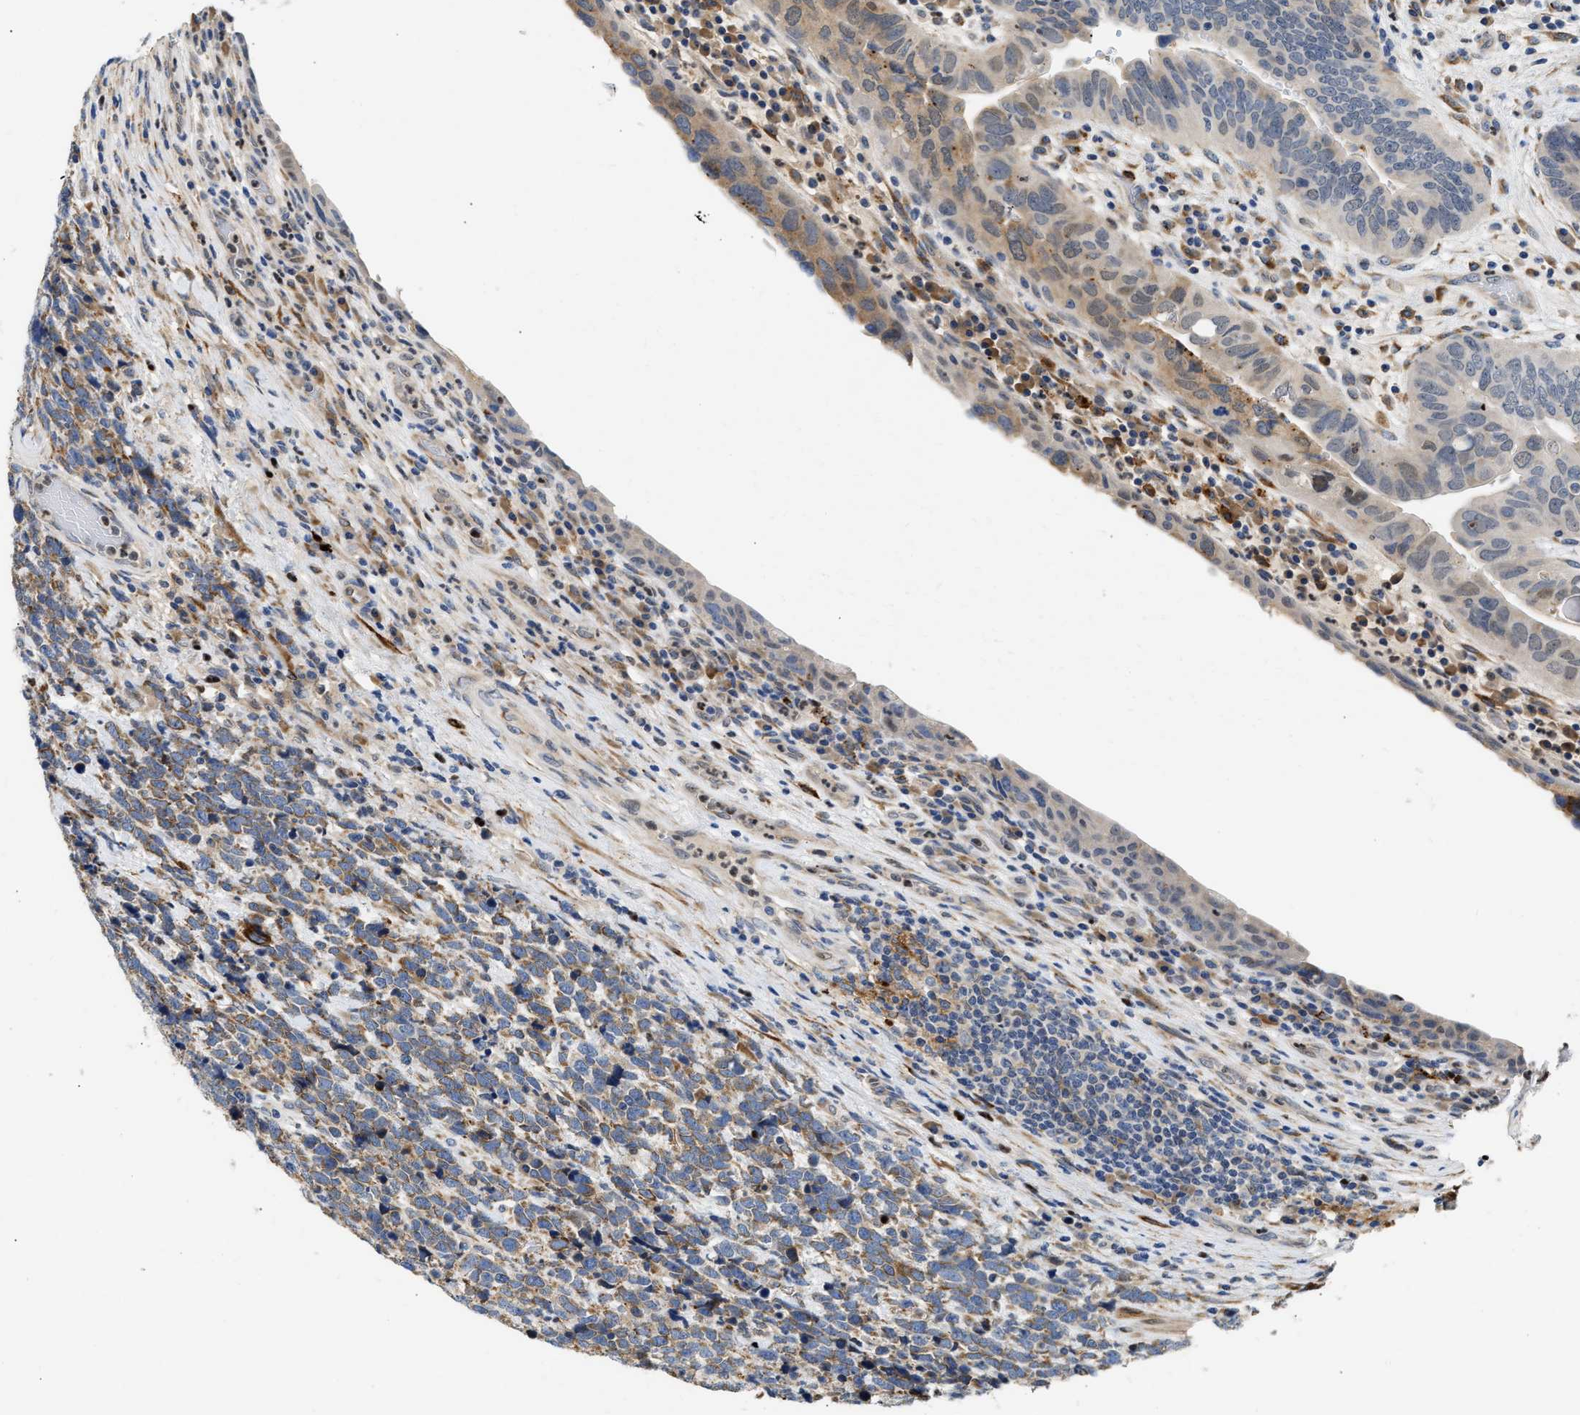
{"staining": {"intensity": "moderate", "quantity": "<25%", "location": "cytoplasmic/membranous,nuclear"}, "tissue": "urothelial cancer", "cell_type": "Tumor cells", "image_type": "cancer", "snomed": [{"axis": "morphology", "description": "Urothelial carcinoma, High grade"}, {"axis": "topography", "description": "Urinary bladder"}], "caption": "Immunohistochemistry (IHC) micrograph of human urothelial cancer stained for a protein (brown), which reveals low levels of moderate cytoplasmic/membranous and nuclear staining in about <25% of tumor cells.", "gene": "PPM1L", "patient": {"sex": "female", "age": 82}}